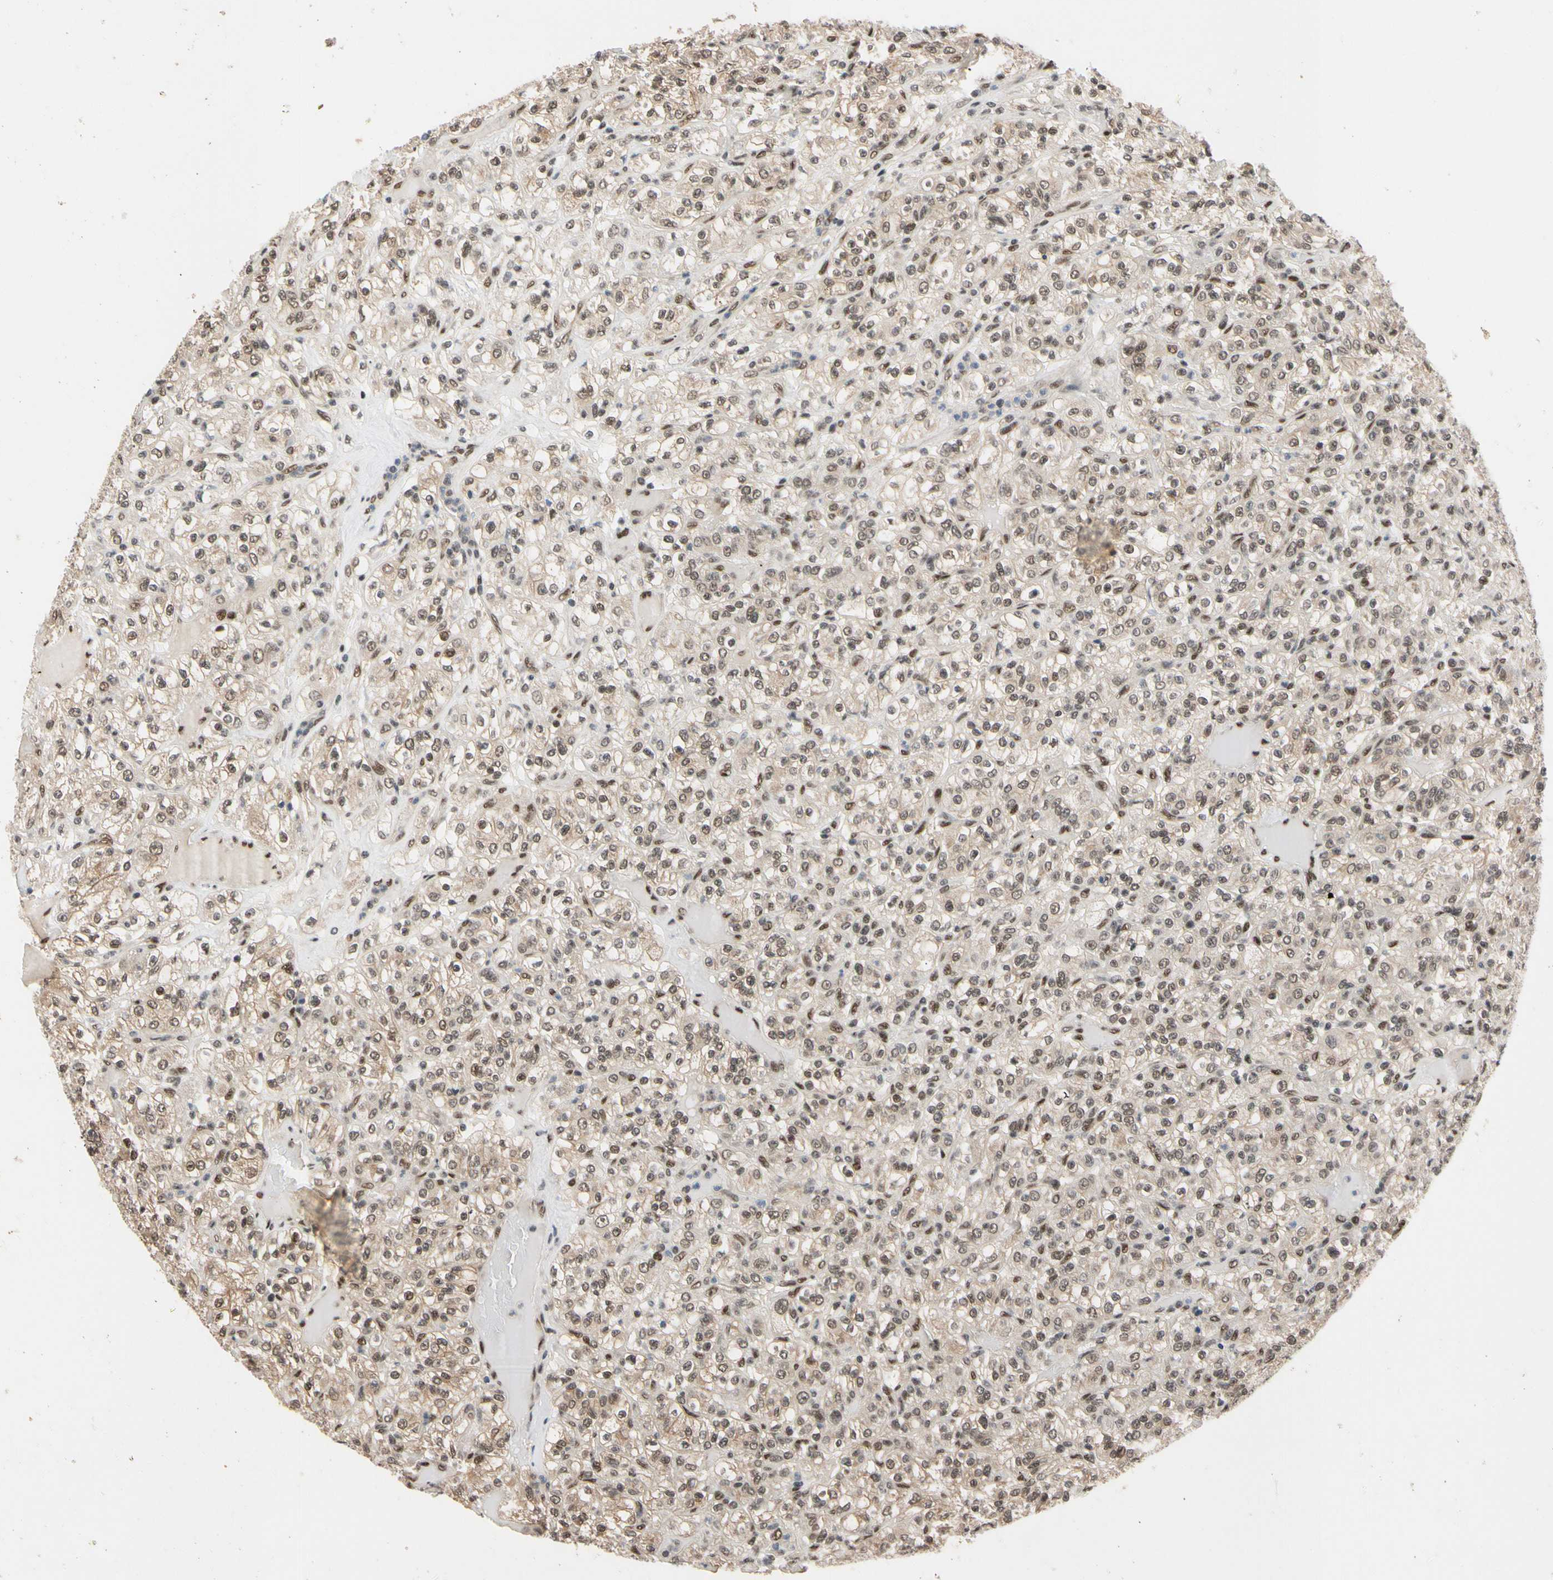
{"staining": {"intensity": "weak", "quantity": ">75%", "location": "cytoplasmic/membranous,nuclear"}, "tissue": "renal cancer", "cell_type": "Tumor cells", "image_type": "cancer", "snomed": [{"axis": "morphology", "description": "Normal tissue, NOS"}, {"axis": "morphology", "description": "Adenocarcinoma, NOS"}, {"axis": "topography", "description": "Kidney"}], "caption": "Immunohistochemical staining of human renal cancer (adenocarcinoma) exhibits weak cytoplasmic/membranous and nuclear protein positivity in approximately >75% of tumor cells.", "gene": "TAF4", "patient": {"sex": "female", "age": 72}}